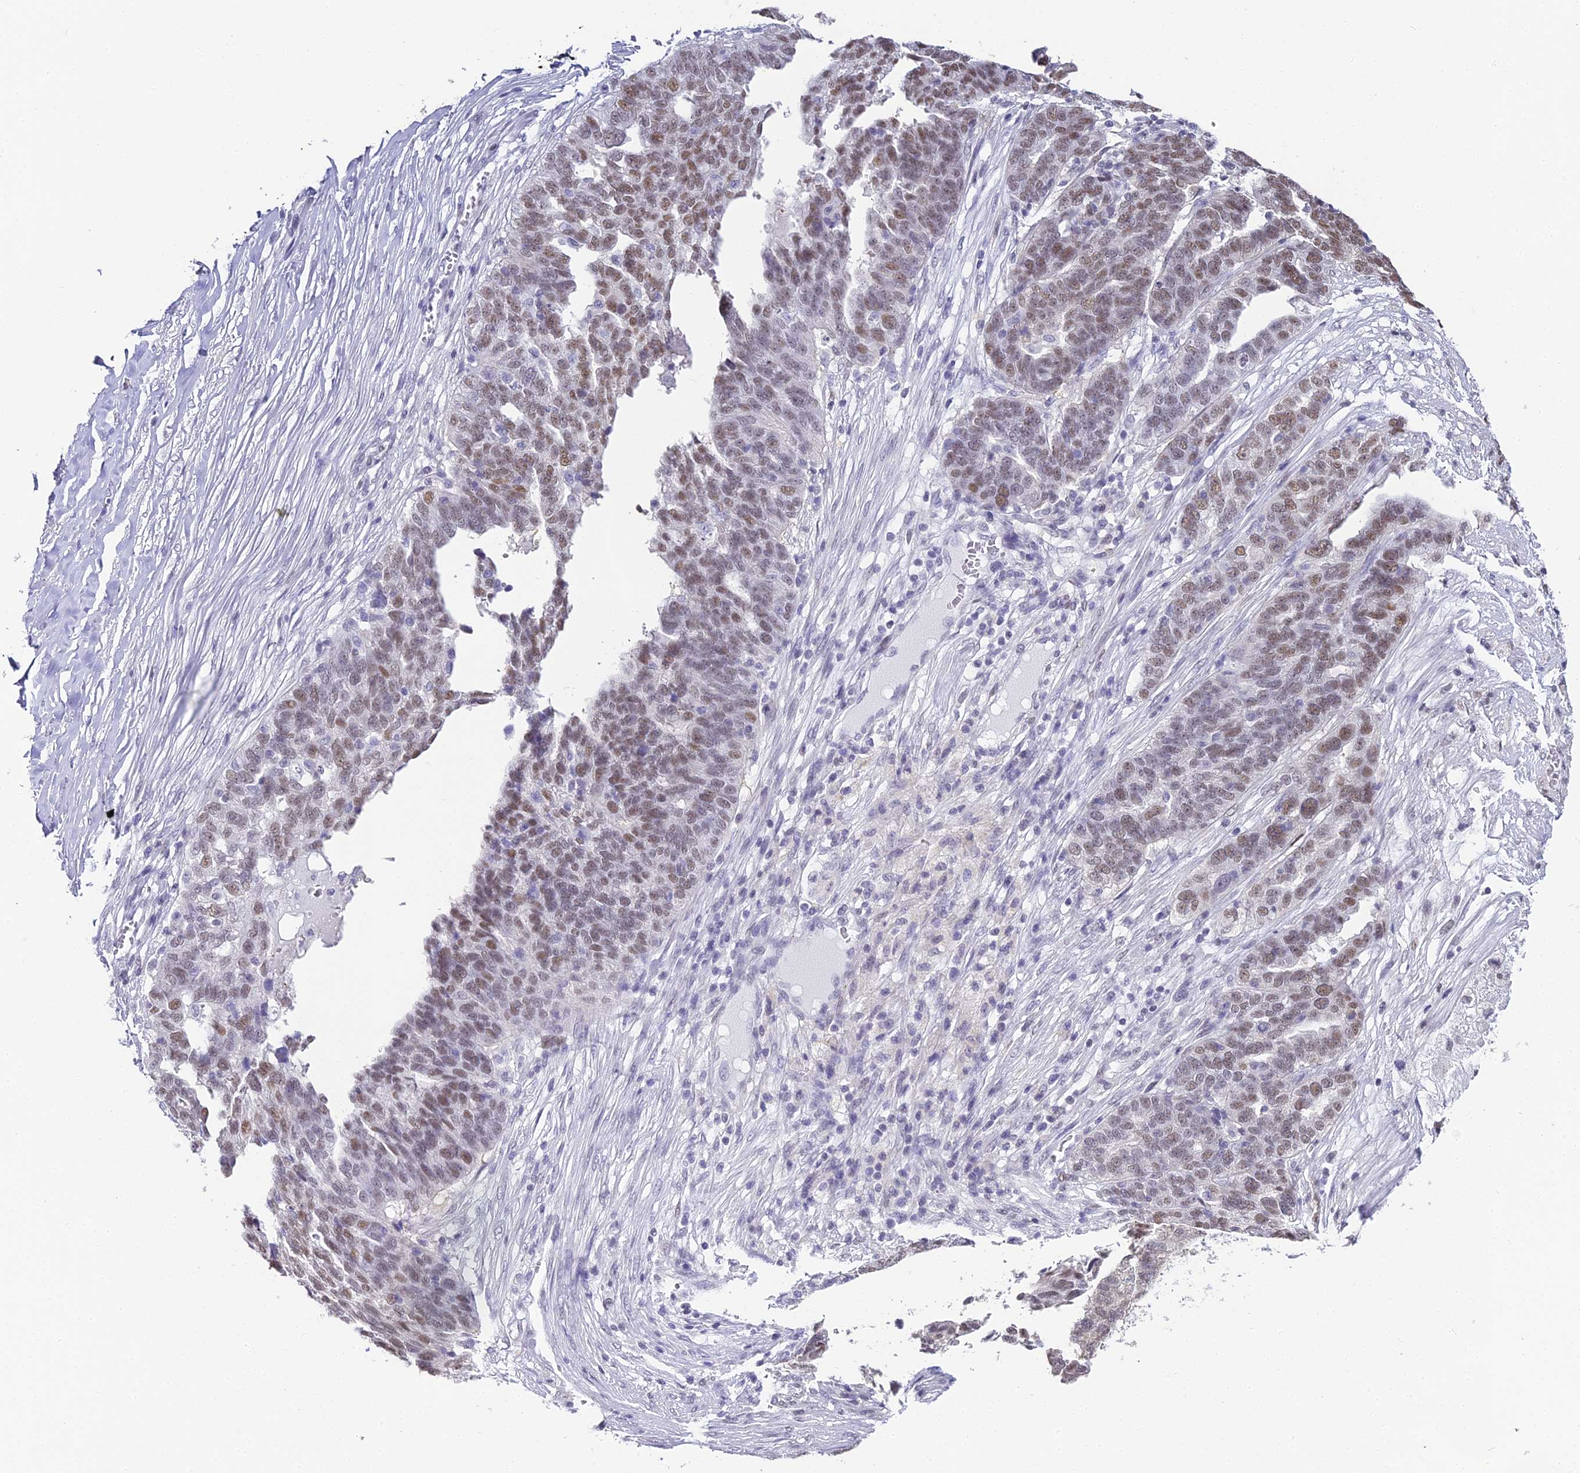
{"staining": {"intensity": "moderate", "quantity": "25%-75%", "location": "nuclear"}, "tissue": "ovarian cancer", "cell_type": "Tumor cells", "image_type": "cancer", "snomed": [{"axis": "morphology", "description": "Cystadenocarcinoma, serous, NOS"}, {"axis": "topography", "description": "Ovary"}], "caption": "An IHC histopathology image of neoplastic tissue is shown. Protein staining in brown shows moderate nuclear positivity in ovarian serous cystadenocarcinoma within tumor cells.", "gene": "ABHD14A-ACY1", "patient": {"sex": "female", "age": 59}}